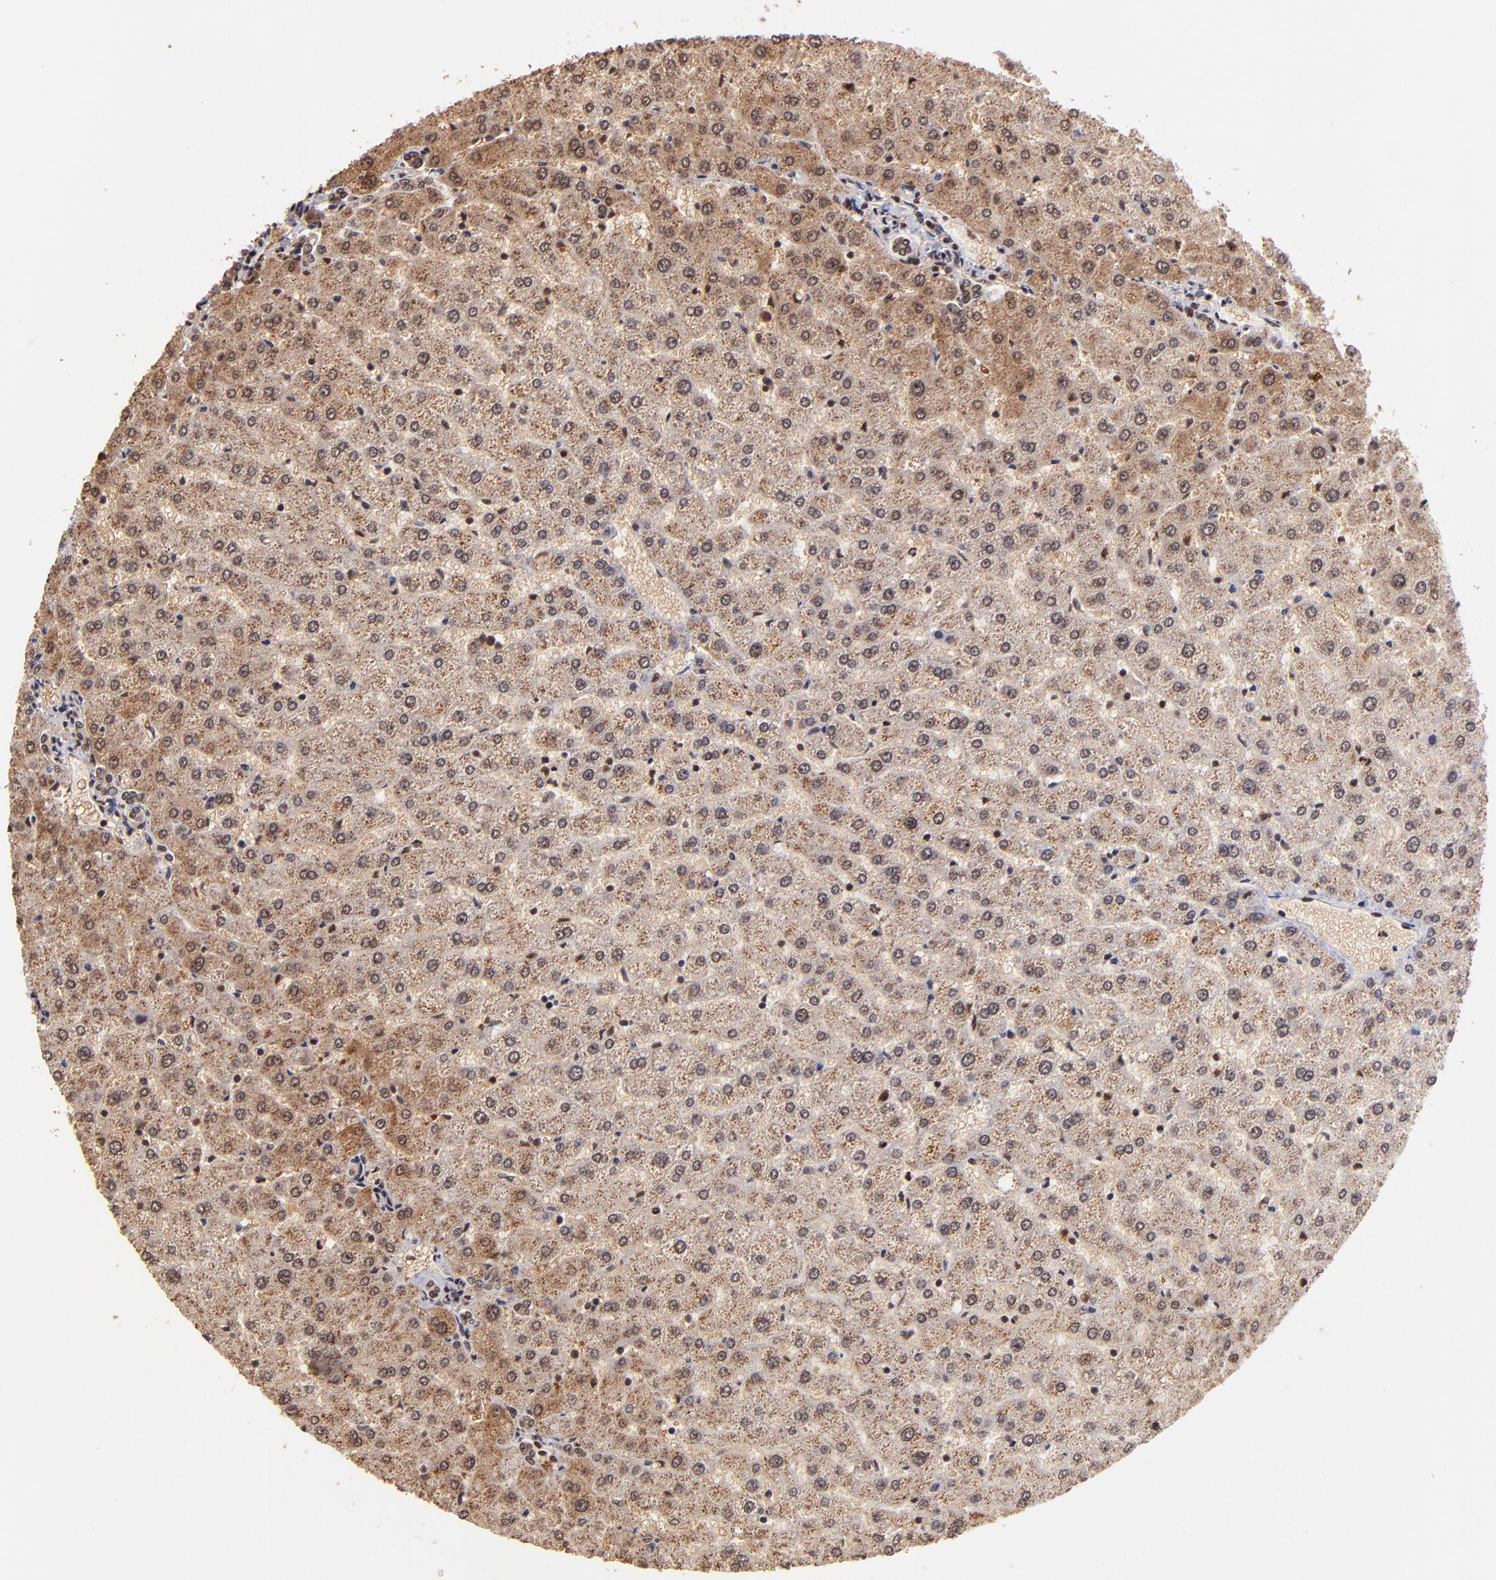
{"staining": {"intensity": "moderate", "quantity": ">75%", "location": "nuclear"}, "tissue": "liver", "cell_type": "Cholangiocytes", "image_type": "normal", "snomed": [{"axis": "morphology", "description": "Normal tissue, NOS"}, {"axis": "morphology", "description": "Fibrosis, NOS"}, {"axis": "topography", "description": "Liver"}], "caption": "Brown immunohistochemical staining in unremarkable liver exhibits moderate nuclear positivity in about >75% of cholangiocytes.", "gene": "WDR25", "patient": {"sex": "female", "age": 29}}